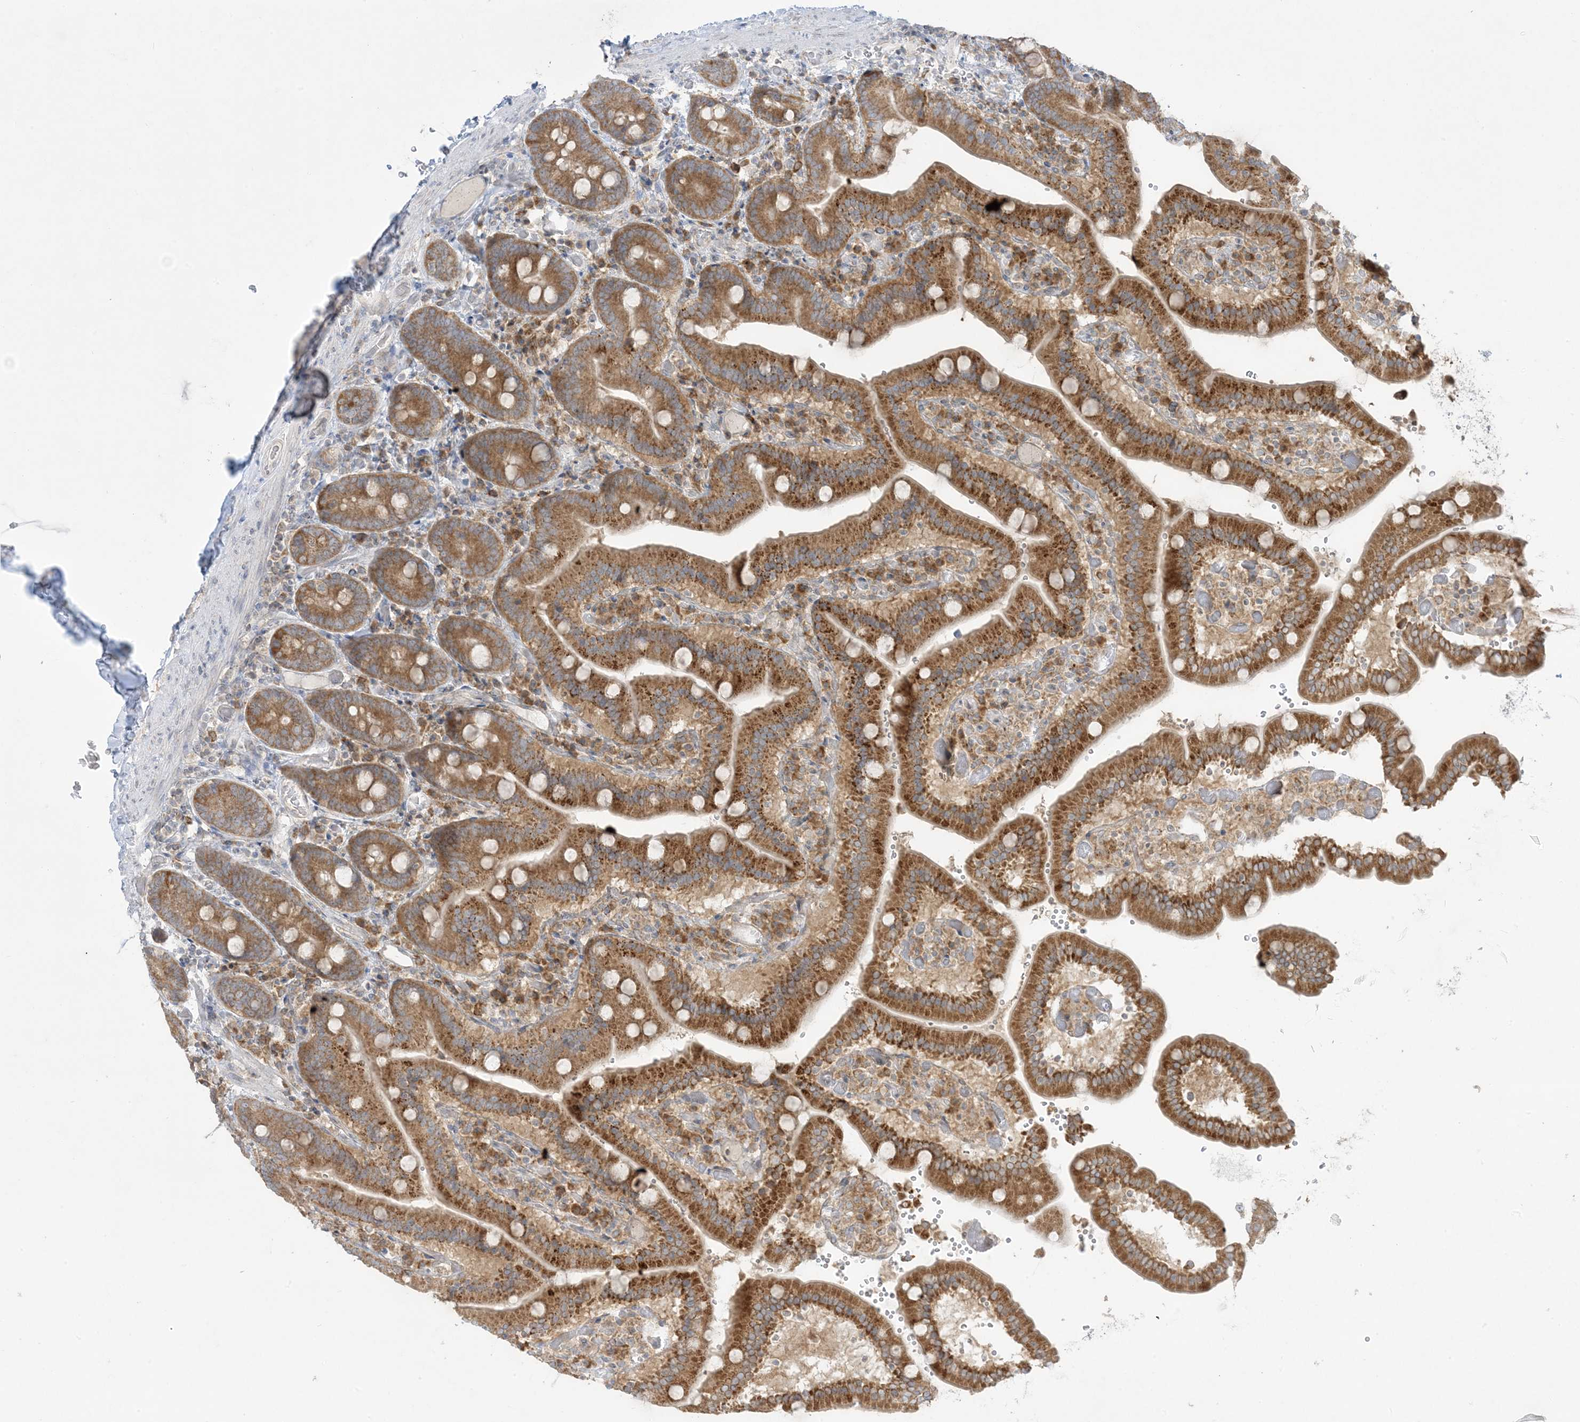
{"staining": {"intensity": "strong", "quantity": ">75%", "location": "cytoplasmic/membranous"}, "tissue": "duodenum", "cell_type": "Glandular cells", "image_type": "normal", "snomed": [{"axis": "morphology", "description": "Normal tissue, NOS"}, {"axis": "topography", "description": "Duodenum"}], "caption": "A brown stain labels strong cytoplasmic/membranous expression of a protein in glandular cells of normal duodenum.", "gene": "RPP40", "patient": {"sex": "female", "age": 62}}